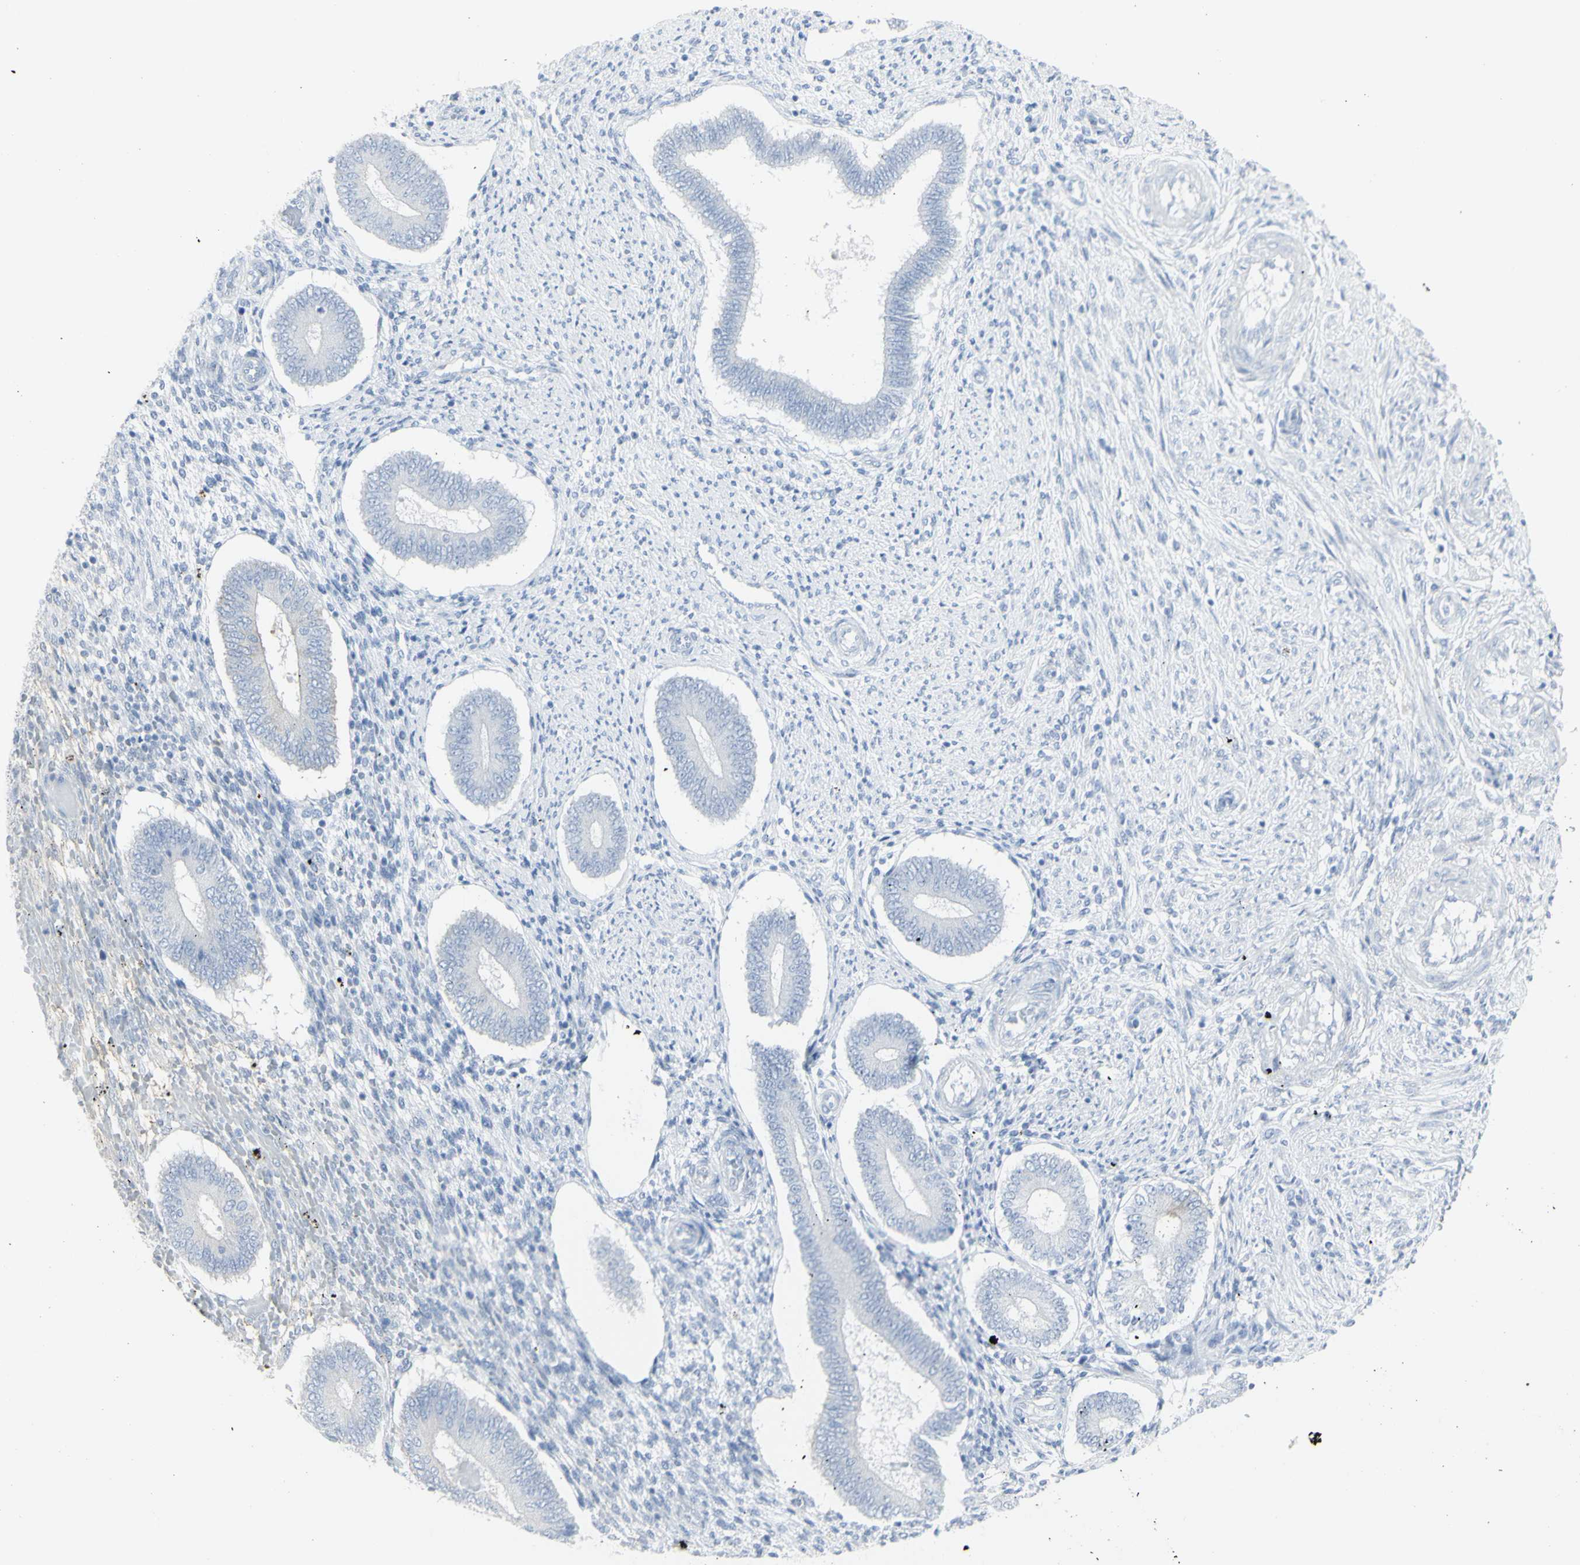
{"staining": {"intensity": "negative", "quantity": "none", "location": "none"}, "tissue": "endometrium", "cell_type": "Cells in endometrial stroma", "image_type": "normal", "snomed": [{"axis": "morphology", "description": "Normal tissue, NOS"}, {"axis": "topography", "description": "Endometrium"}], "caption": "A high-resolution histopathology image shows IHC staining of unremarkable endometrium, which demonstrates no significant staining in cells in endometrial stroma. The staining was performed using DAB (3,3'-diaminobenzidine) to visualize the protein expression in brown, while the nuclei were stained in blue with hematoxylin (Magnification: 20x).", "gene": "ENSG00000198211", "patient": {"sex": "female", "age": 42}}